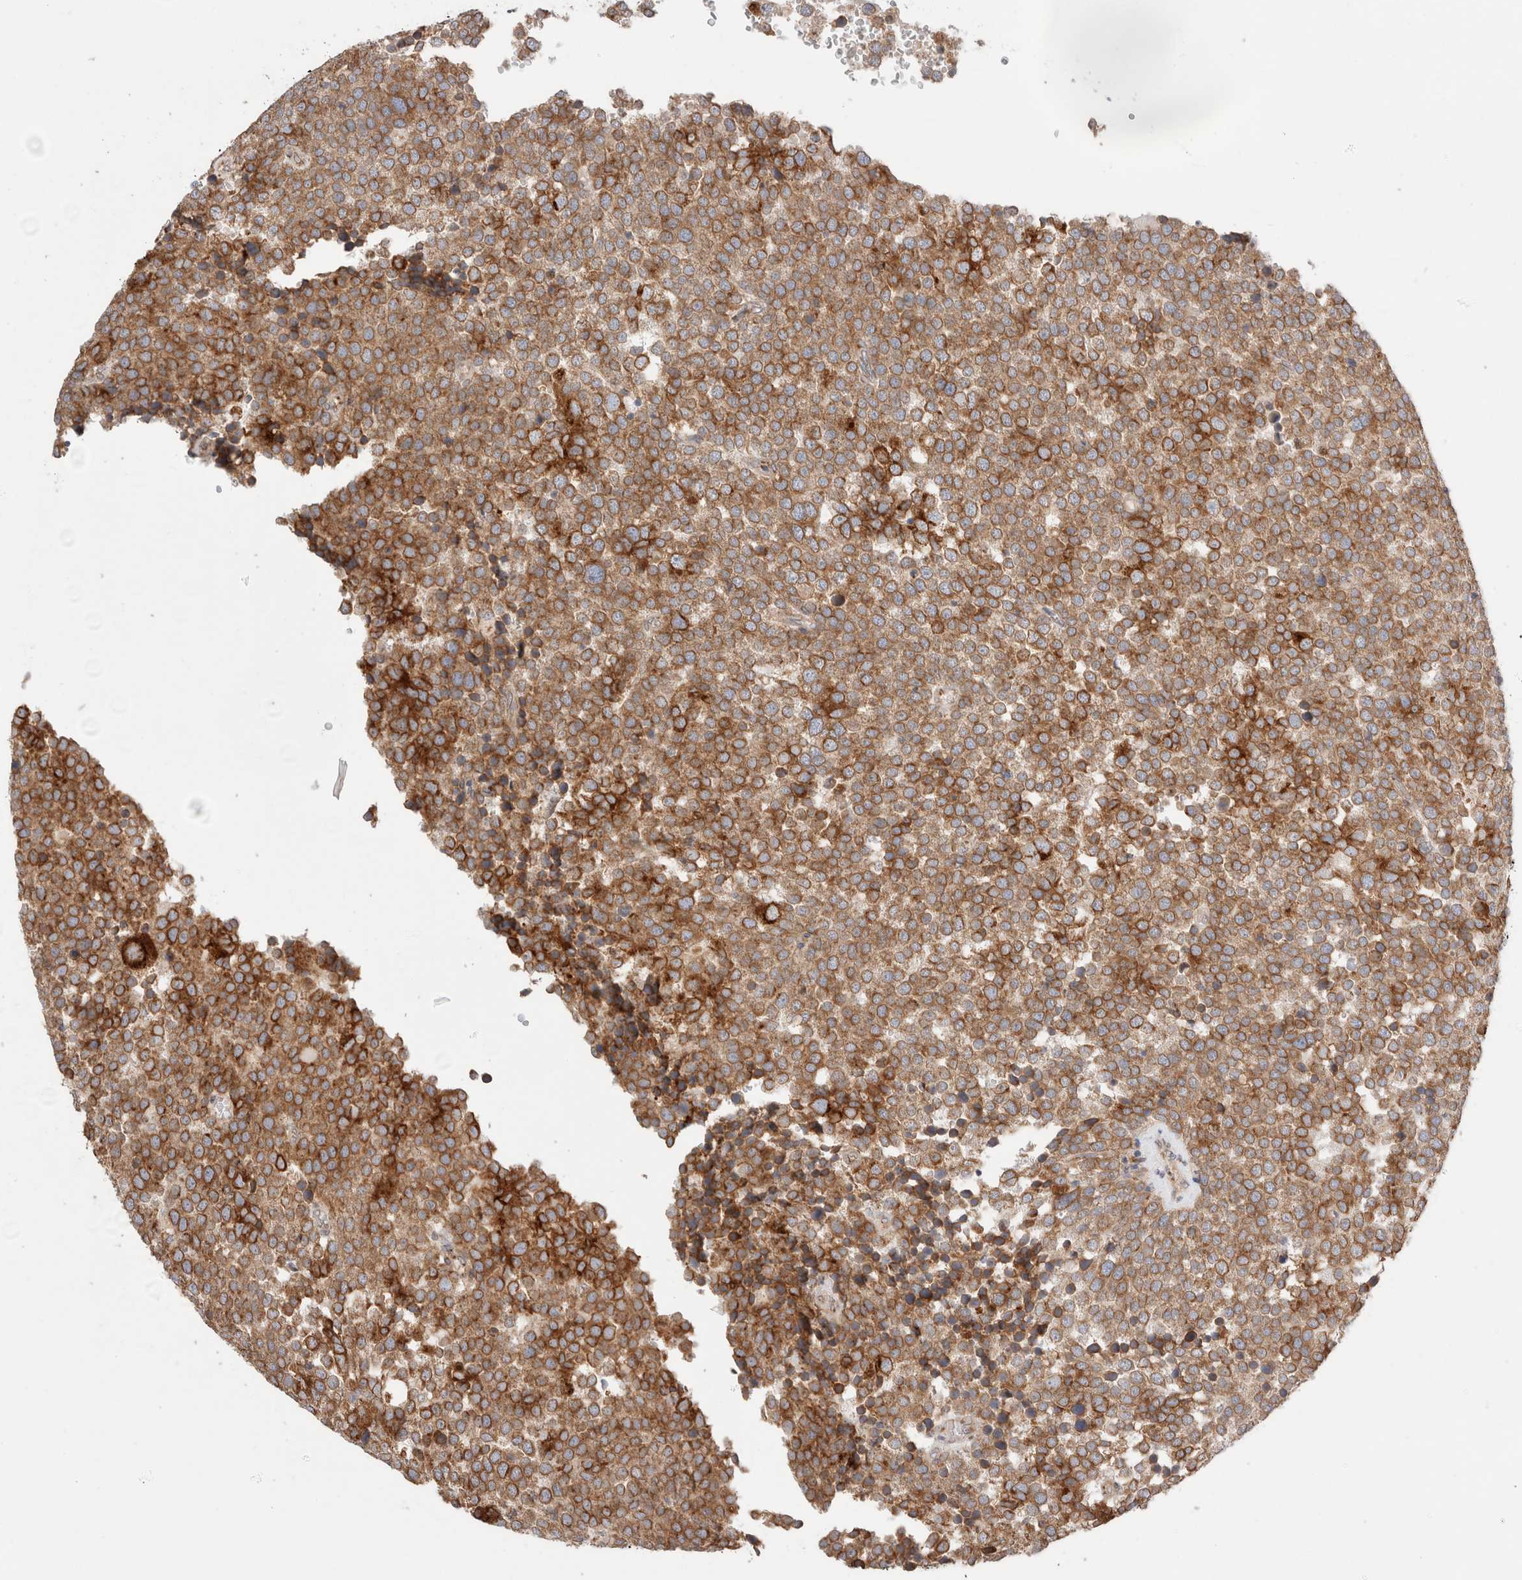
{"staining": {"intensity": "moderate", "quantity": ">75%", "location": "cytoplasmic/membranous"}, "tissue": "testis cancer", "cell_type": "Tumor cells", "image_type": "cancer", "snomed": [{"axis": "morphology", "description": "Seminoma, NOS"}, {"axis": "topography", "description": "Testis"}], "caption": "A brown stain labels moderate cytoplasmic/membranous staining of a protein in human seminoma (testis) tumor cells.", "gene": "LMAN2L", "patient": {"sex": "male", "age": 71}}